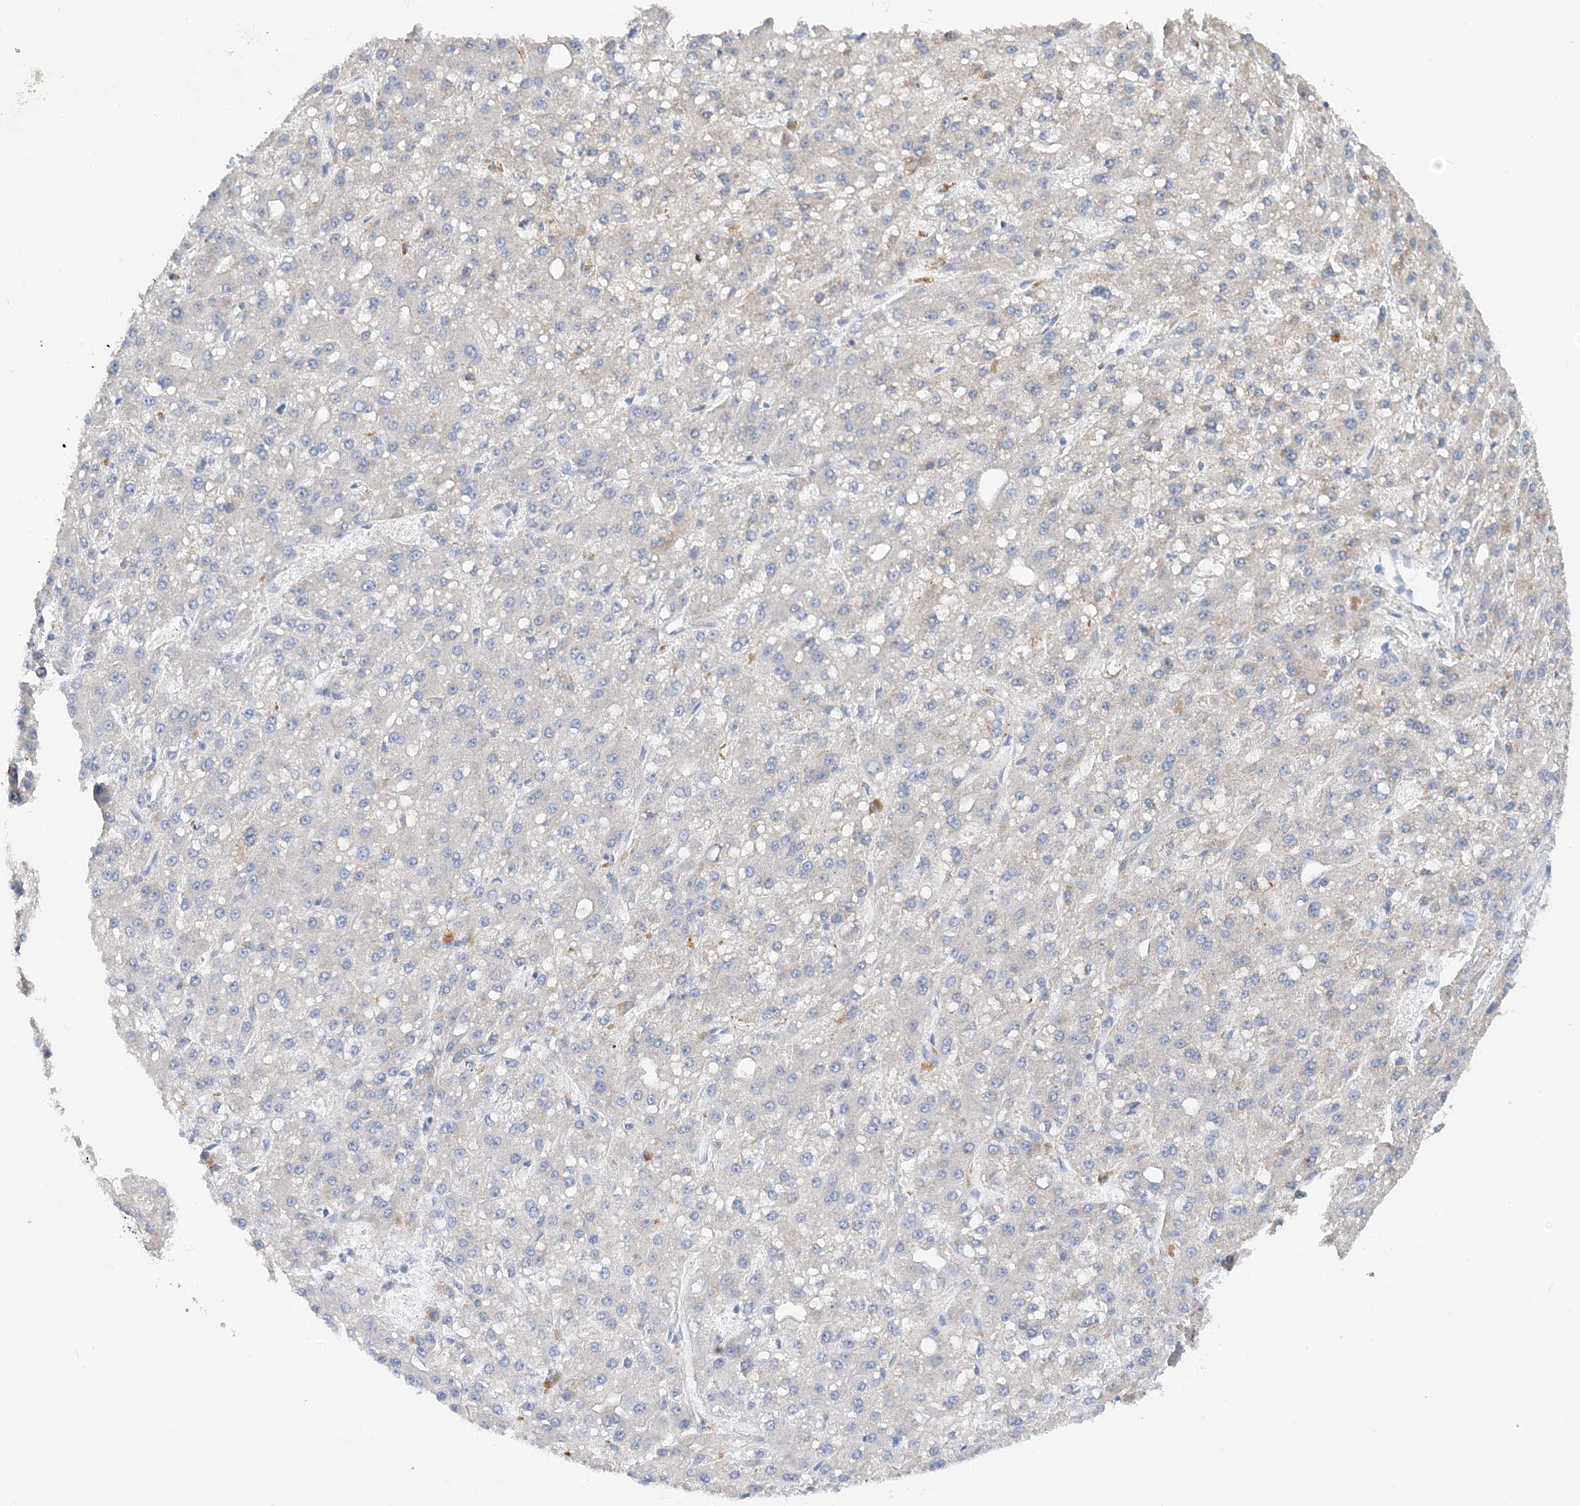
{"staining": {"intensity": "negative", "quantity": "none", "location": "none"}, "tissue": "liver cancer", "cell_type": "Tumor cells", "image_type": "cancer", "snomed": [{"axis": "morphology", "description": "Carcinoma, Hepatocellular, NOS"}, {"axis": "topography", "description": "Liver"}], "caption": "The micrograph exhibits no staining of tumor cells in liver hepatocellular carcinoma.", "gene": "ZCCHC18", "patient": {"sex": "male", "age": 67}}